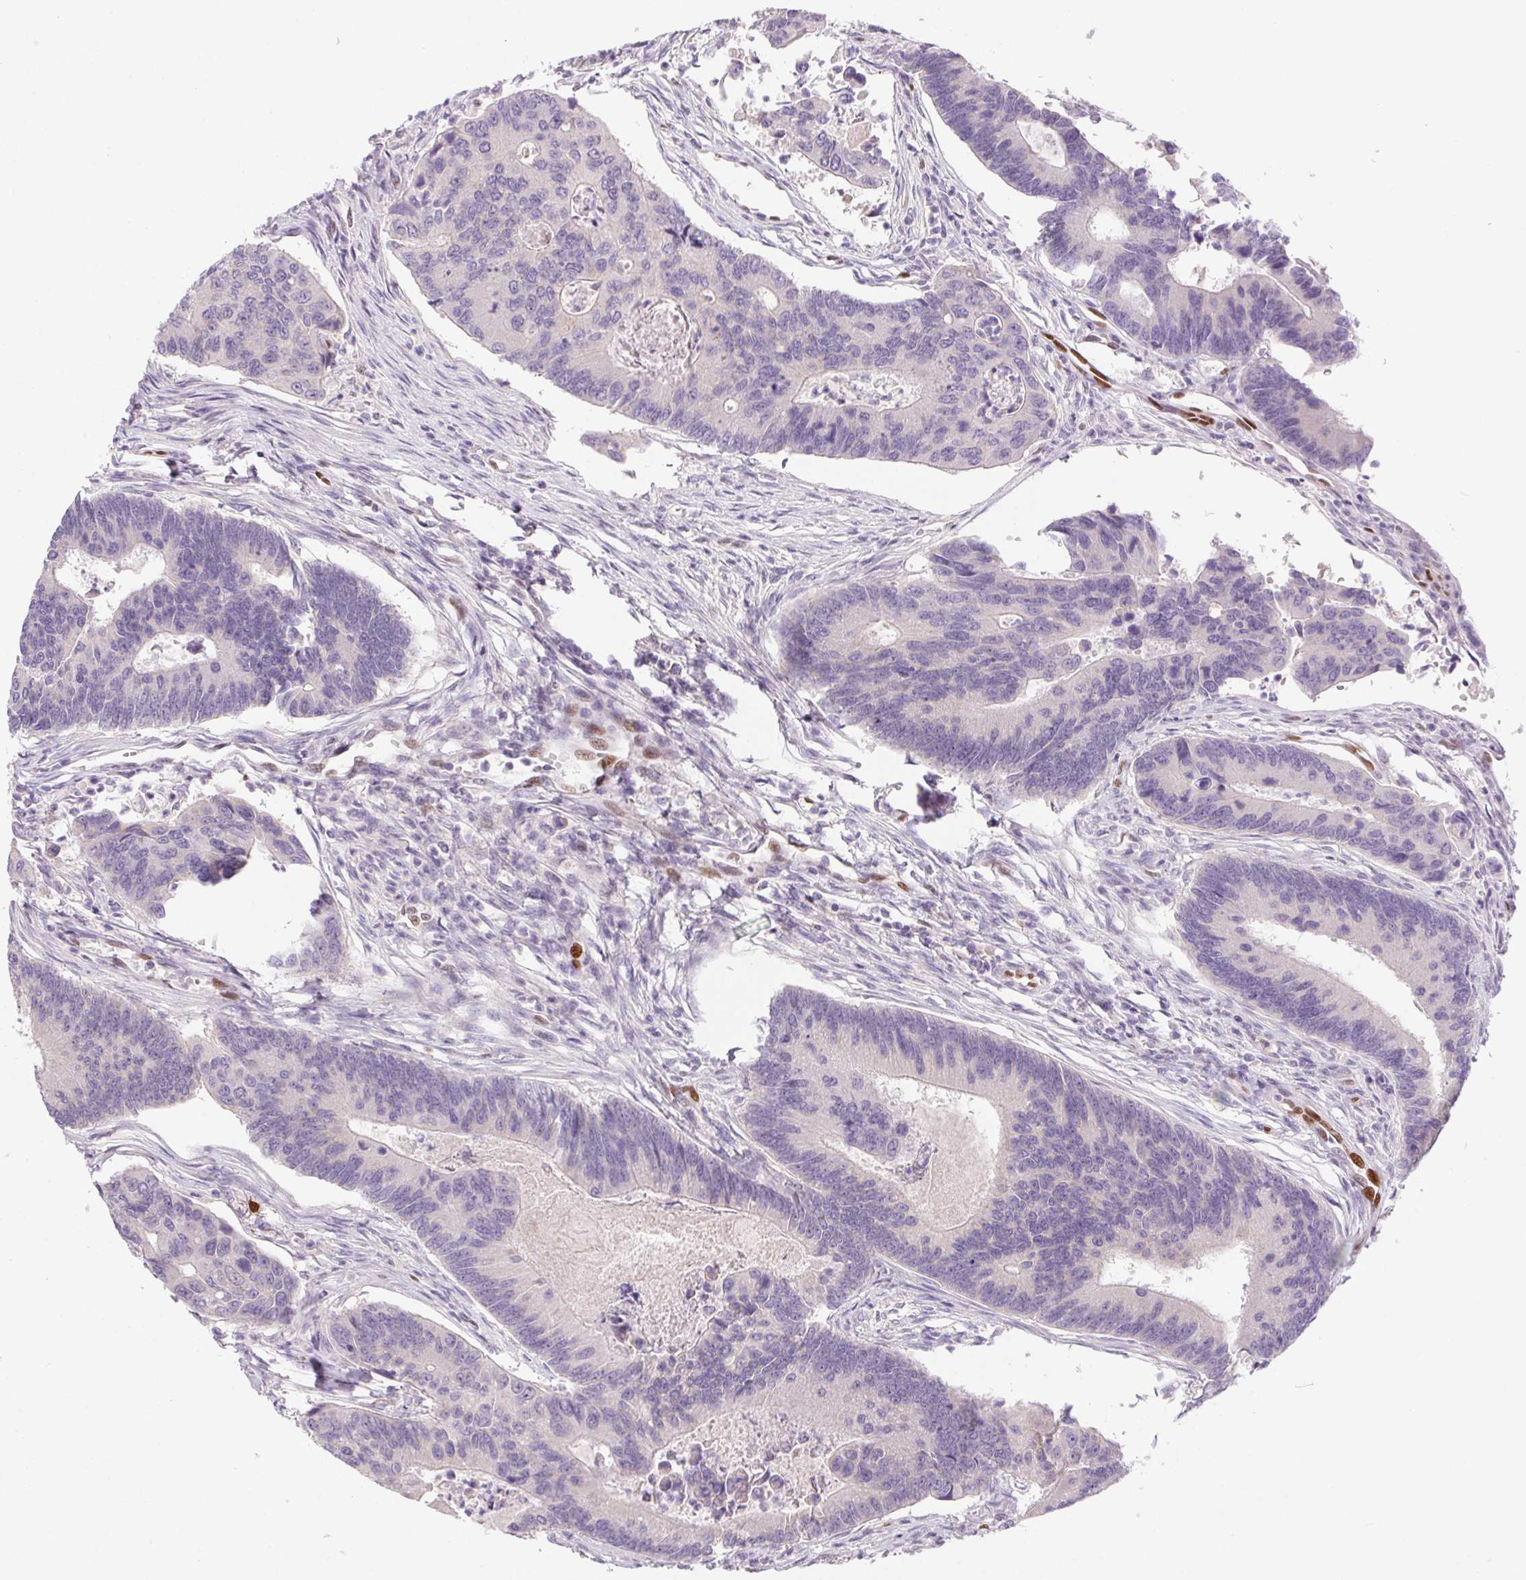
{"staining": {"intensity": "negative", "quantity": "none", "location": "none"}, "tissue": "colorectal cancer", "cell_type": "Tumor cells", "image_type": "cancer", "snomed": [{"axis": "morphology", "description": "Adenocarcinoma, NOS"}, {"axis": "topography", "description": "Colon"}], "caption": "Image shows no protein positivity in tumor cells of colorectal cancer (adenocarcinoma) tissue. Nuclei are stained in blue.", "gene": "SP9", "patient": {"sex": "female", "age": 67}}